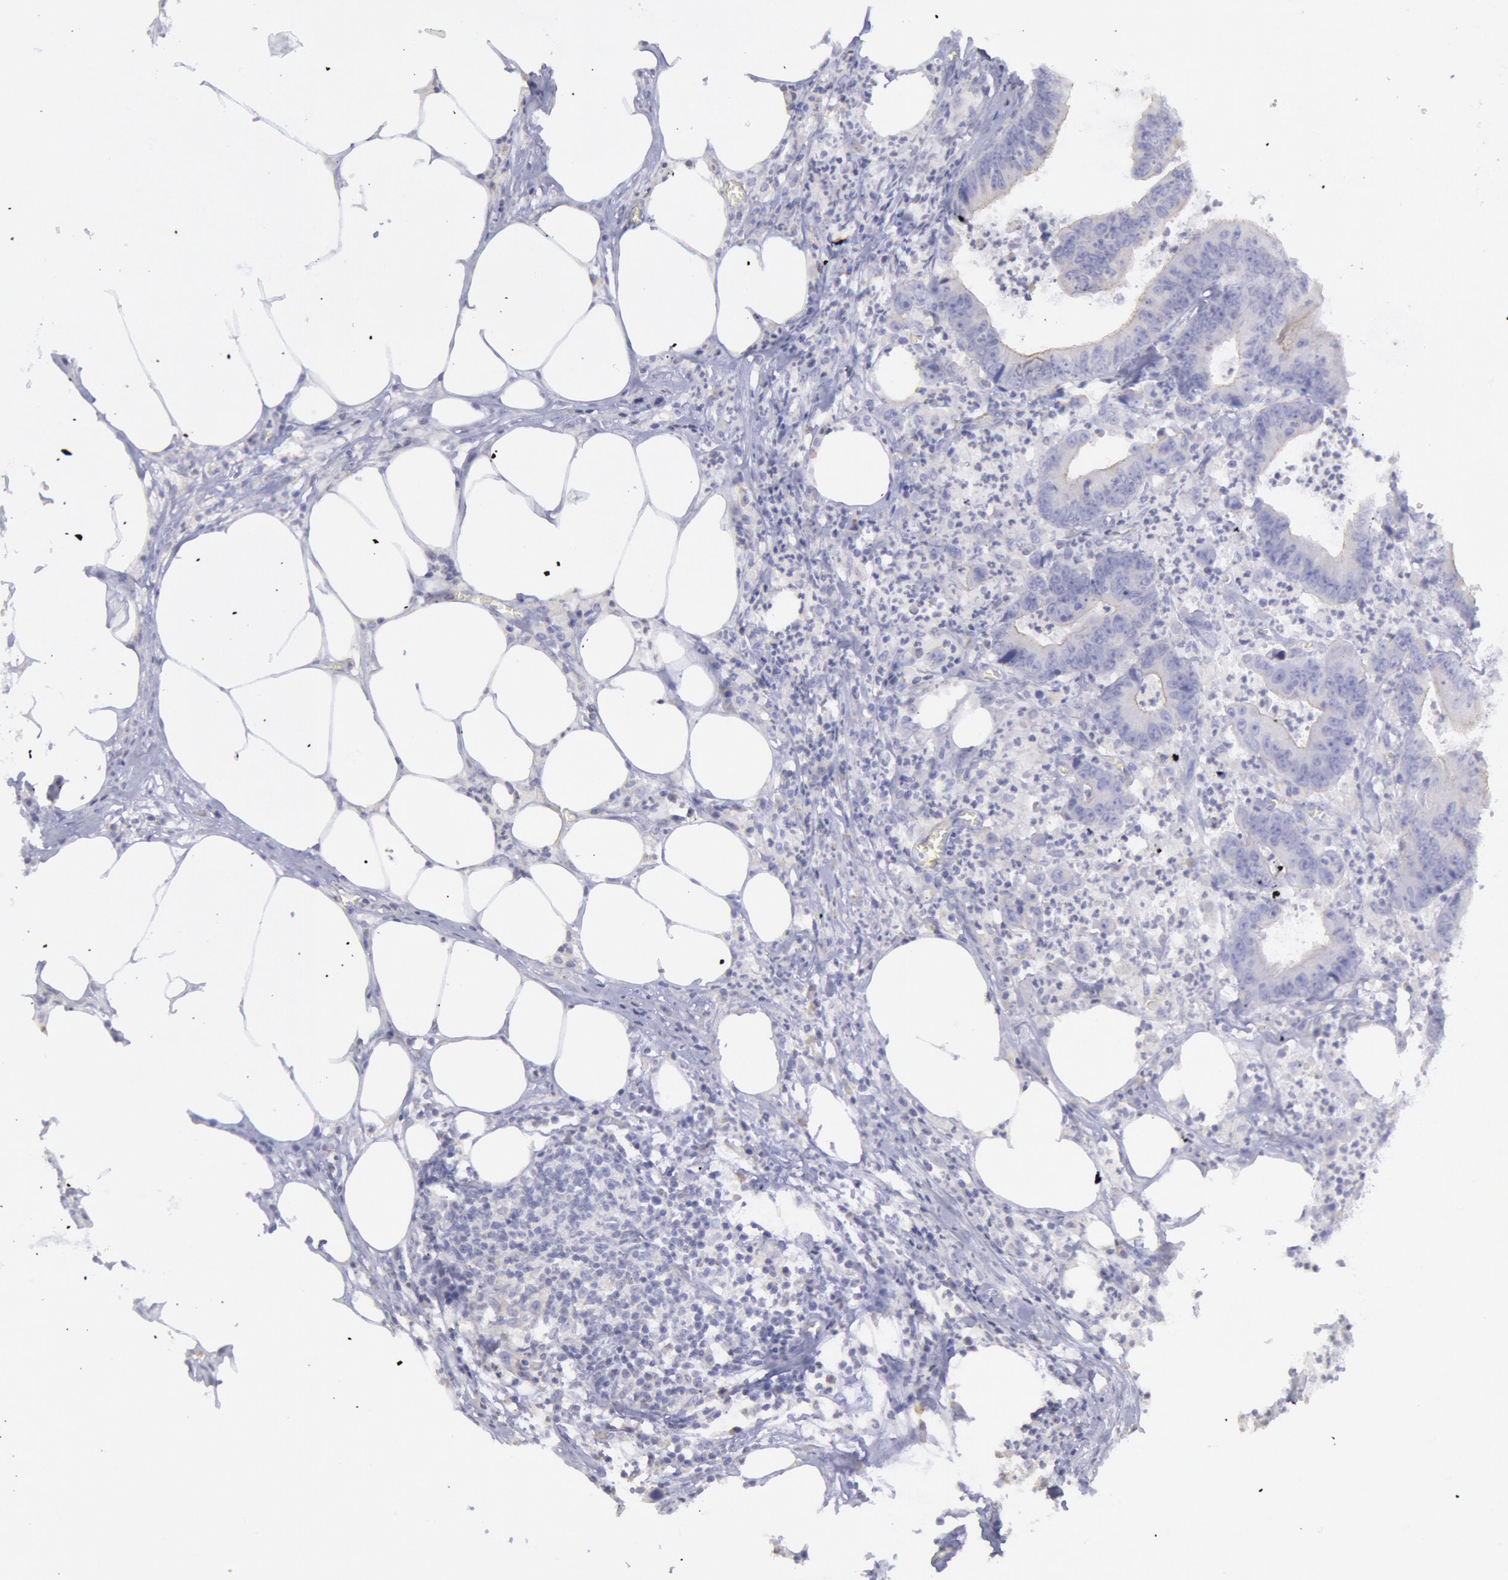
{"staining": {"intensity": "negative", "quantity": "none", "location": "none"}, "tissue": "colorectal cancer", "cell_type": "Tumor cells", "image_type": "cancer", "snomed": [{"axis": "morphology", "description": "Adenocarcinoma, NOS"}, {"axis": "topography", "description": "Colon"}], "caption": "DAB (3,3'-diaminobenzidine) immunohistochemical staining of human colorectal cancer (adenocarcinoma) shows no significant staining in tumor cells.", "gene": "MYH7", "patient": {"sex": "male", "age": 55}}